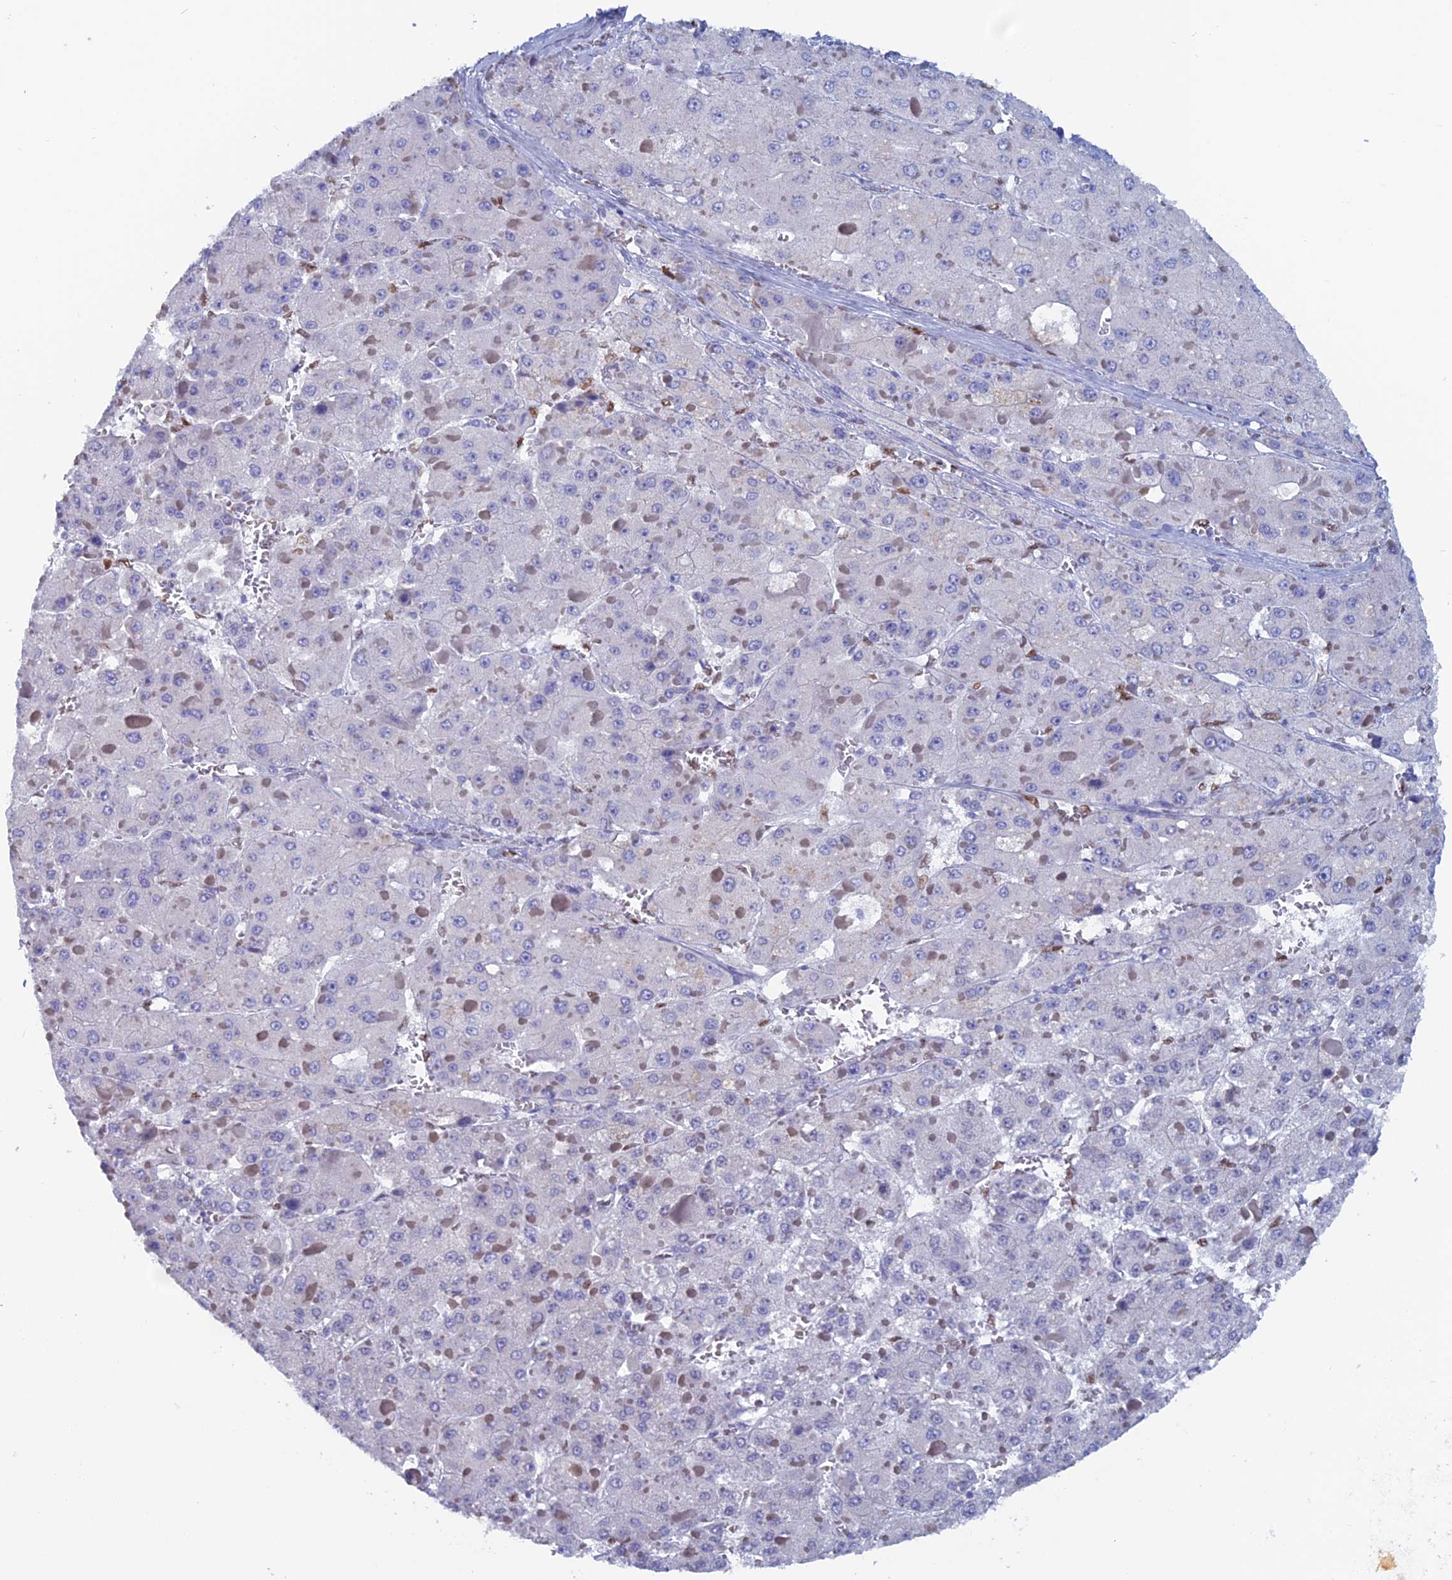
{"staining": {"intensity": "negative", "quantity": "none", "location": "none"}, "tissue": "liver cancer", "cell_type": "Tumor cells", "image_type": "cancer", "snomed": [{"axis": "morphology", "description": "Carcinoma, Hepatocellular, NOS"}, {"axis": "topography", "description": "Liver"}], "caption": "Hepatocellular carcinoma (liver) was stained to show a protein in brown. There is no significant staining in tumor cells. Brightfield microscopy of immunohistochemistry (IHC) stained with DAB (3,3'-diaminobenzidine) (brown) and hematoxylin (blue), captured at high magnification.", "gene": "NOL4L", "patient": {"sex": "female", "age": 73}}